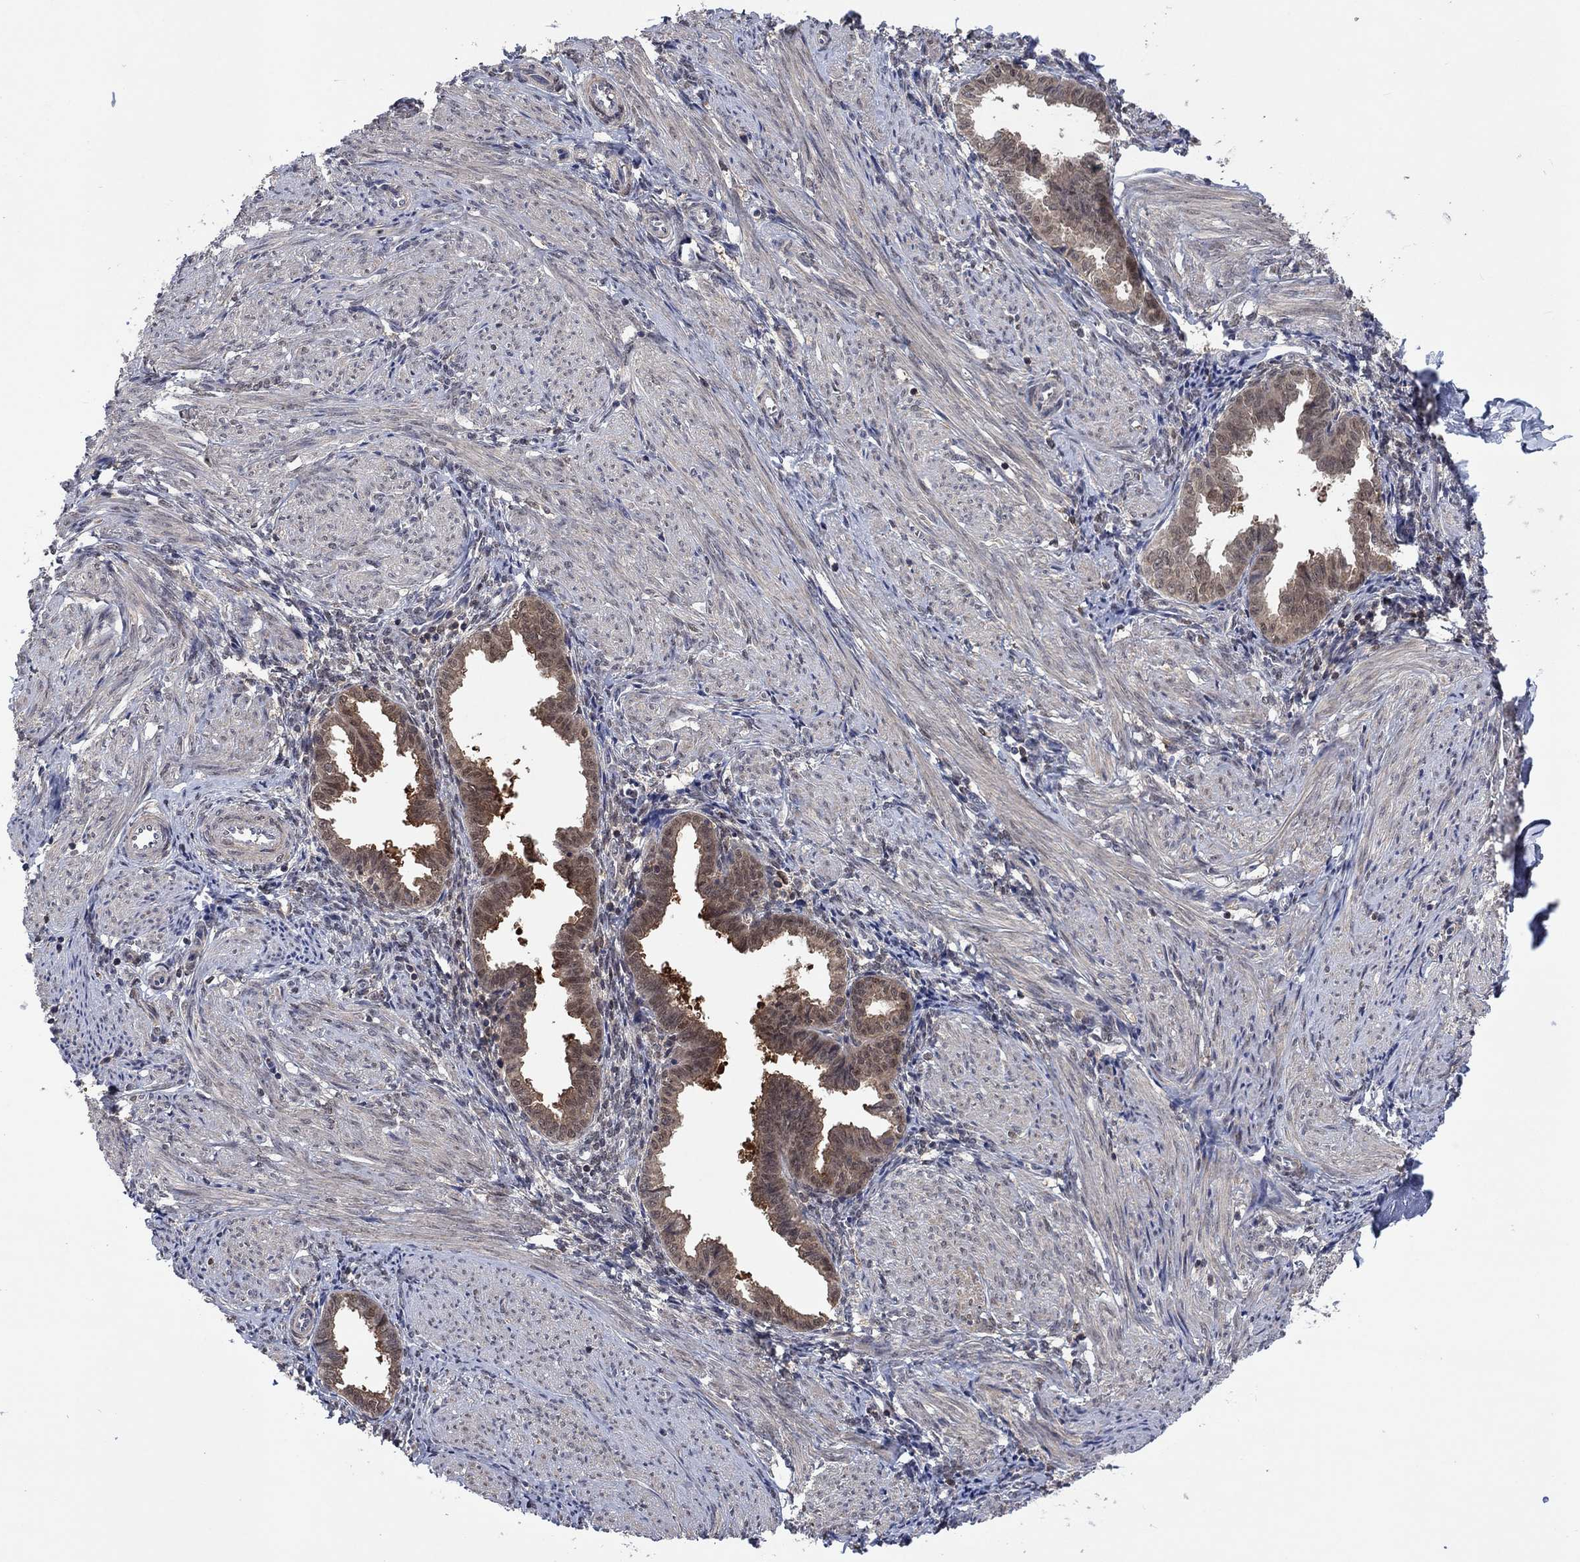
{"staining": {"intensity": "negative", "quantity": "none", "location": "none"}, "tissue": "endometrium", "cell_type": "Cells in endometrial stroma", "image_type": "normal", "snomed": [{"axis": "morphology", "description": "Normal tissue, NOS"}, {"axis": "topography", "description": "Endometrium"}], "caption": "Immunohistochemical staining of benign human endometrium shows no significant staining in cells in endometrial stroma. (DAB immunohistochemistry (IHC) visualized using brightfield microscopy, high magnification).", "gene": "IAH1", "patient": {"sex": "female", "age": 37}}